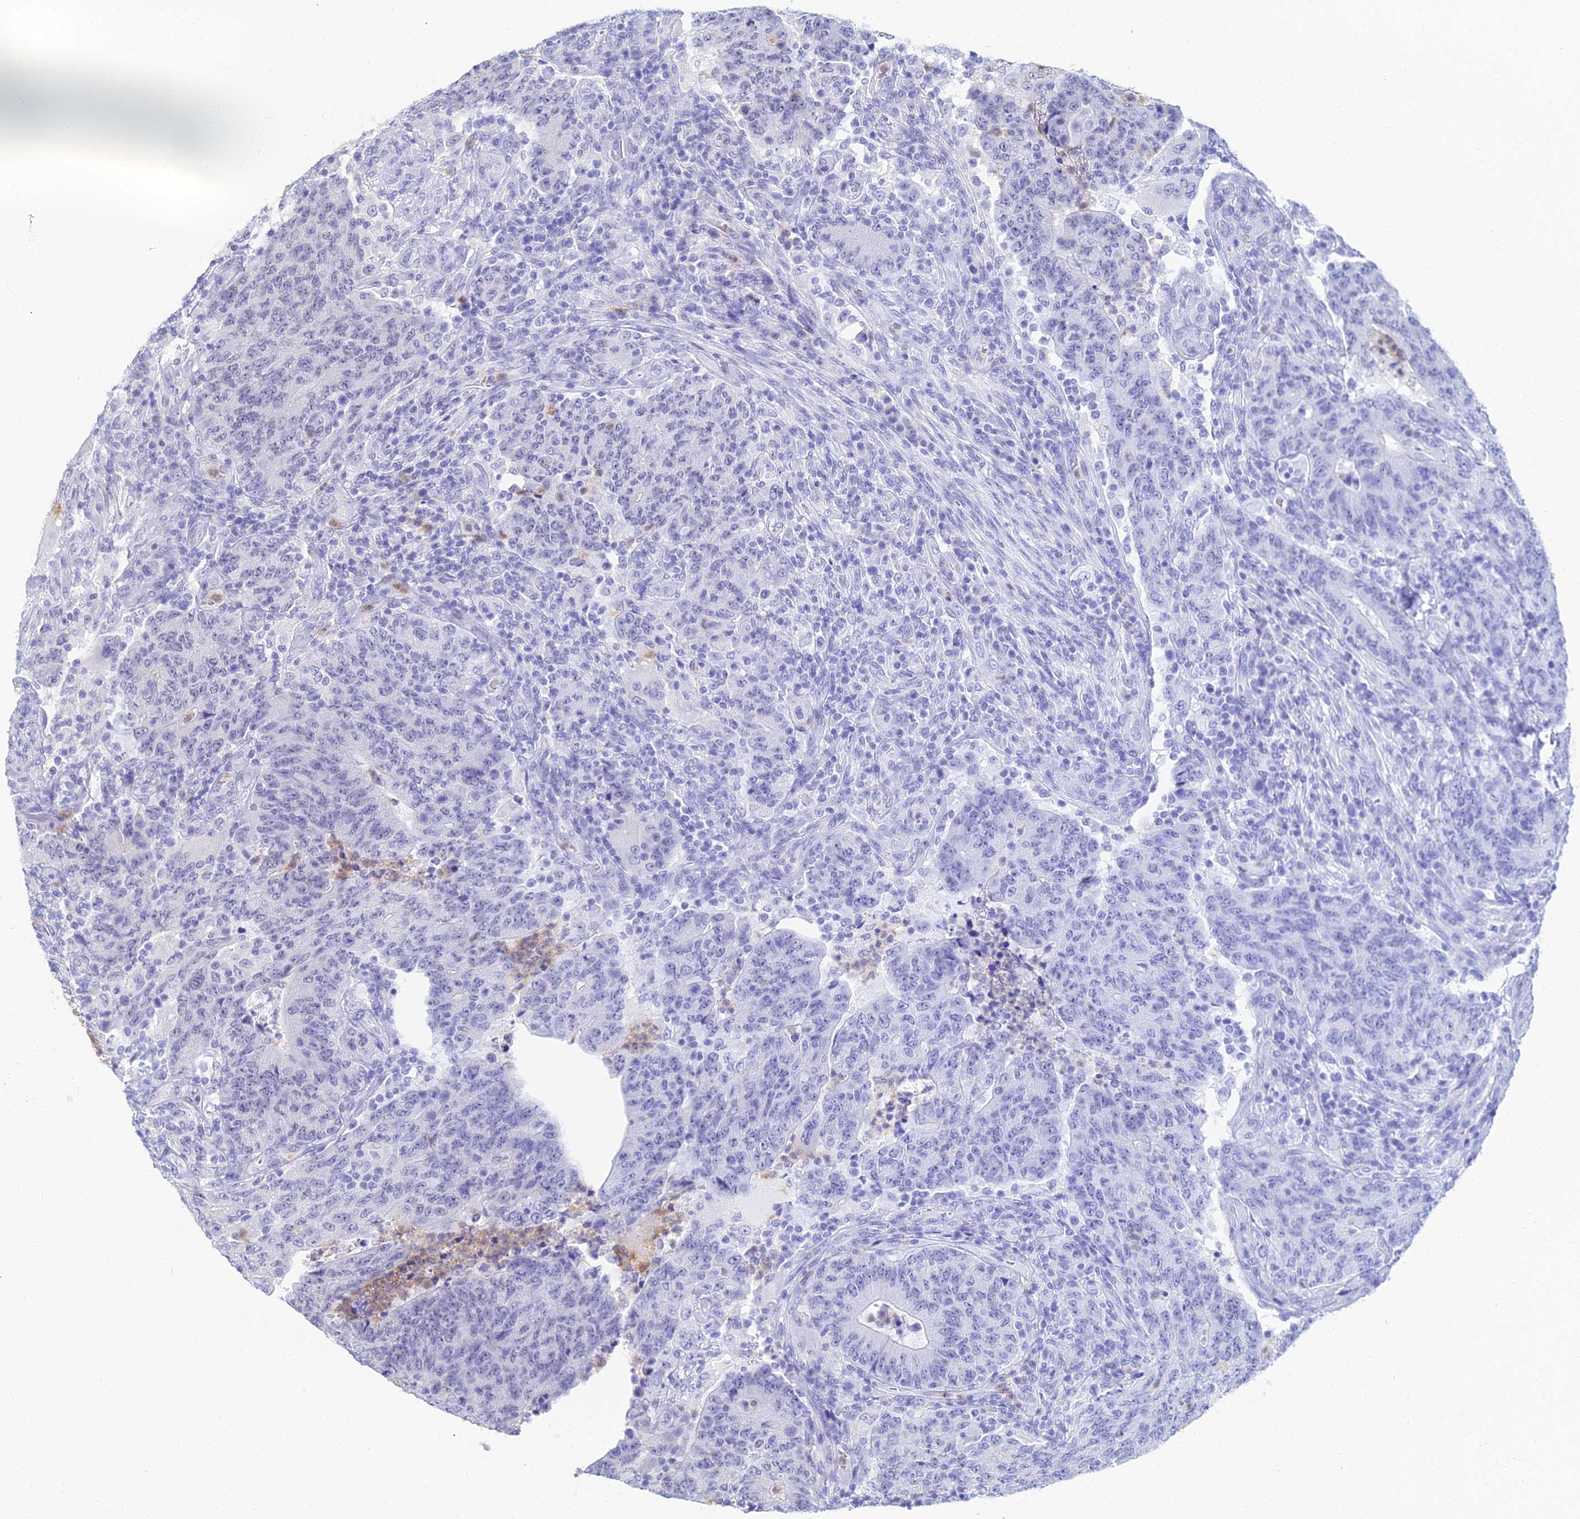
{"staining": {"intensity": "negative", "quantity": "none", "location": "none"}, "tissue": "colorectal cancer", "cell_type": "Tumor cells", "image_type": "cancer", "snomed": [{"axis": "morphology", "description": "Adenocarcinoma, NOS"}, {"axis": "topography", "description": "Colon"}], "caption": "IHC histopathology image of neoplastic tissue: adenocarcinoma (colorectal) stained with DAB (3,3'-diaminobenzidine) displays no significant protein positivity in tumor cells.", "gene": "GOLGA6D", "patient": {"sex": "female", "age": 75}}